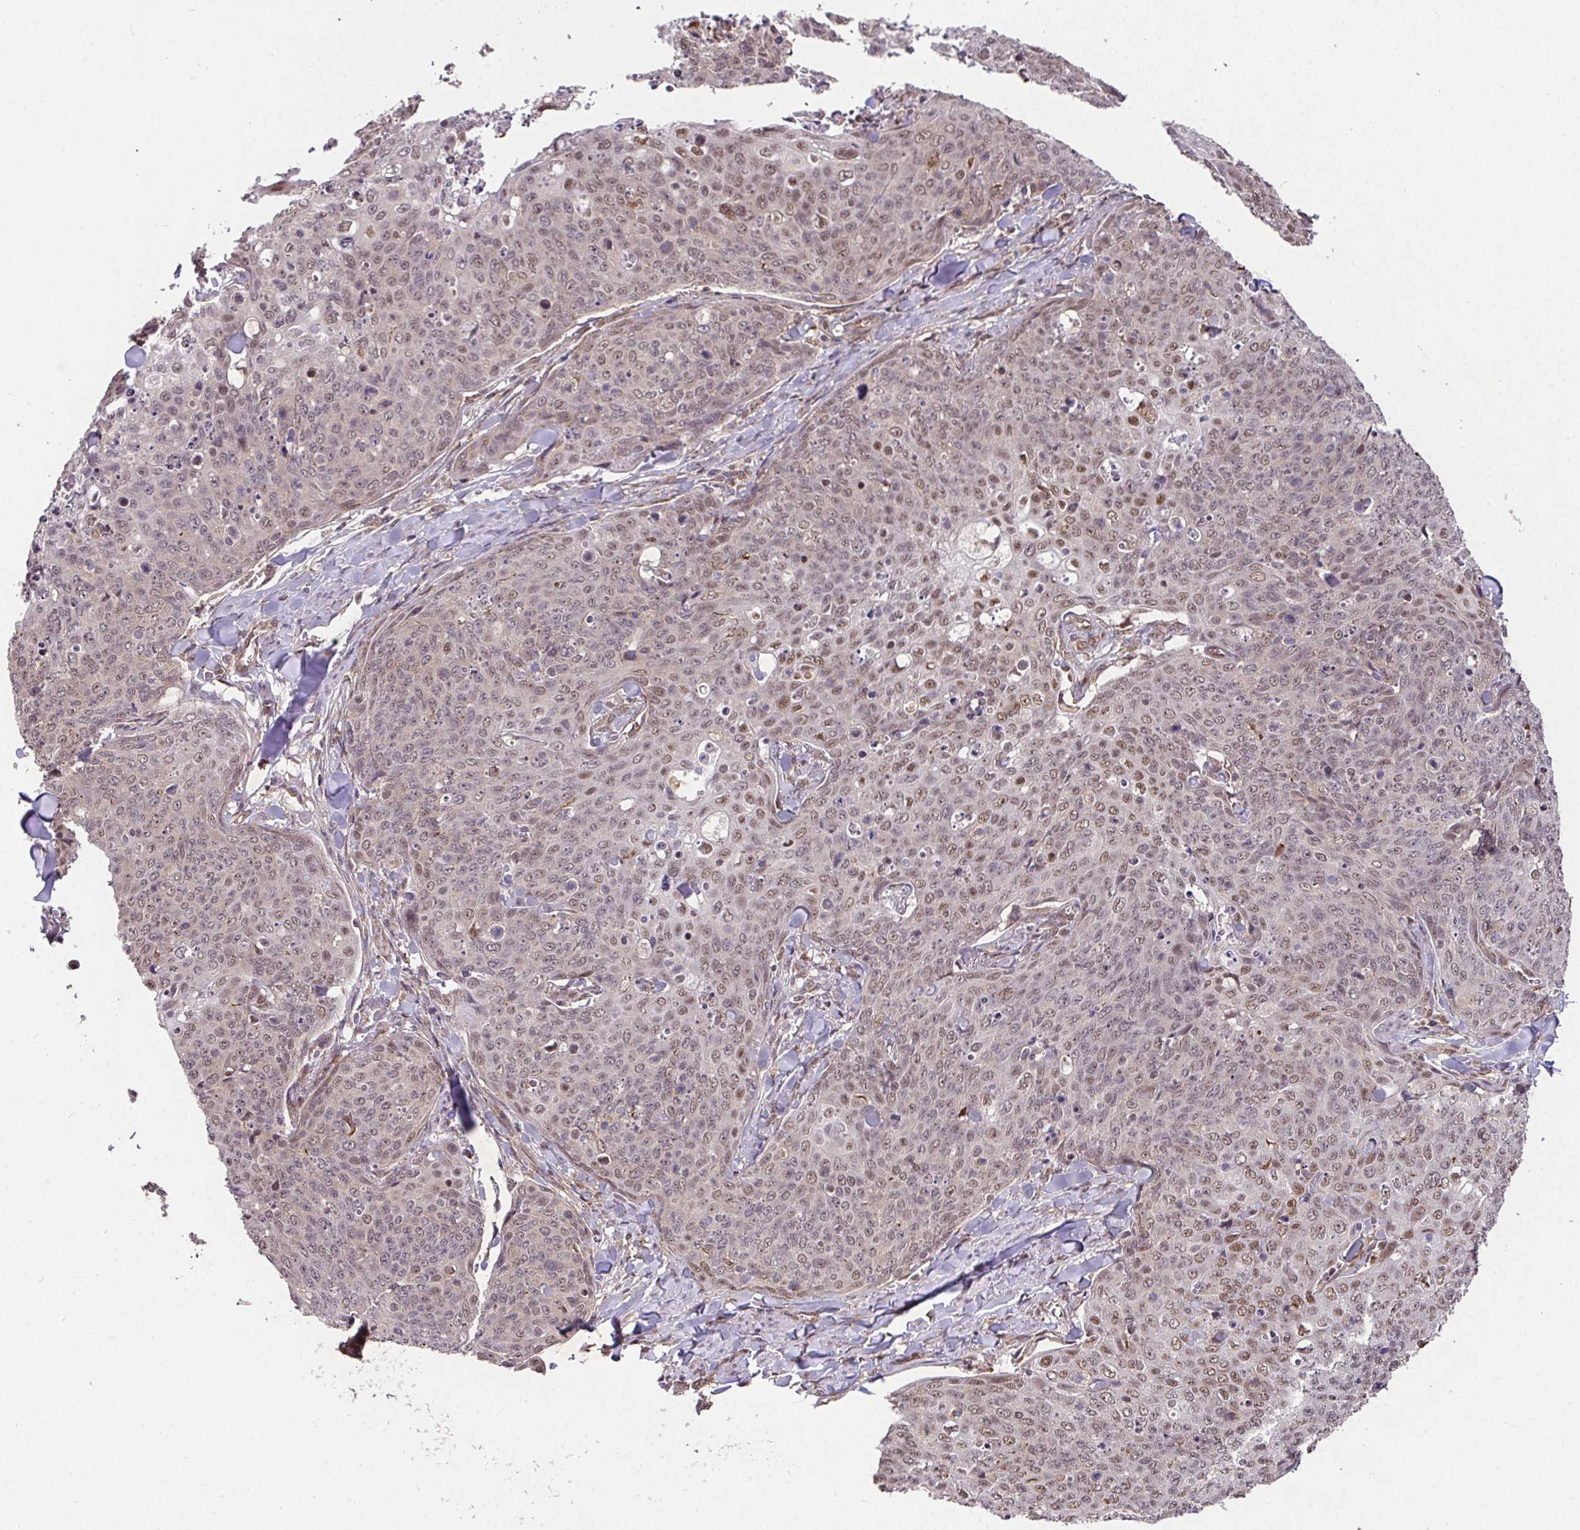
{"staining": {"intensity": "moderate", "quantity": "25%-75%", "location": "nuclear"}, "tissue": "skin cancer", "cell_type": "Tumor cells", "image_type": "cancer", "snomed": [{"axis": "morphology", "description": "Squamous cell carcinoma, NOS"}, {"axis": "topography", "description": "Skin"}, {"axis": "topography", "description": "Vulva"}], "caption": "Immunohistochemical staining of human squamous cell carcinoma (skin) demonstrates medium levels of moderate nuclear protein positivity in approximately 25%-75% of tumor cells.", "gene": "PLK1", "patient": {"sex": "female", "age": 85}}